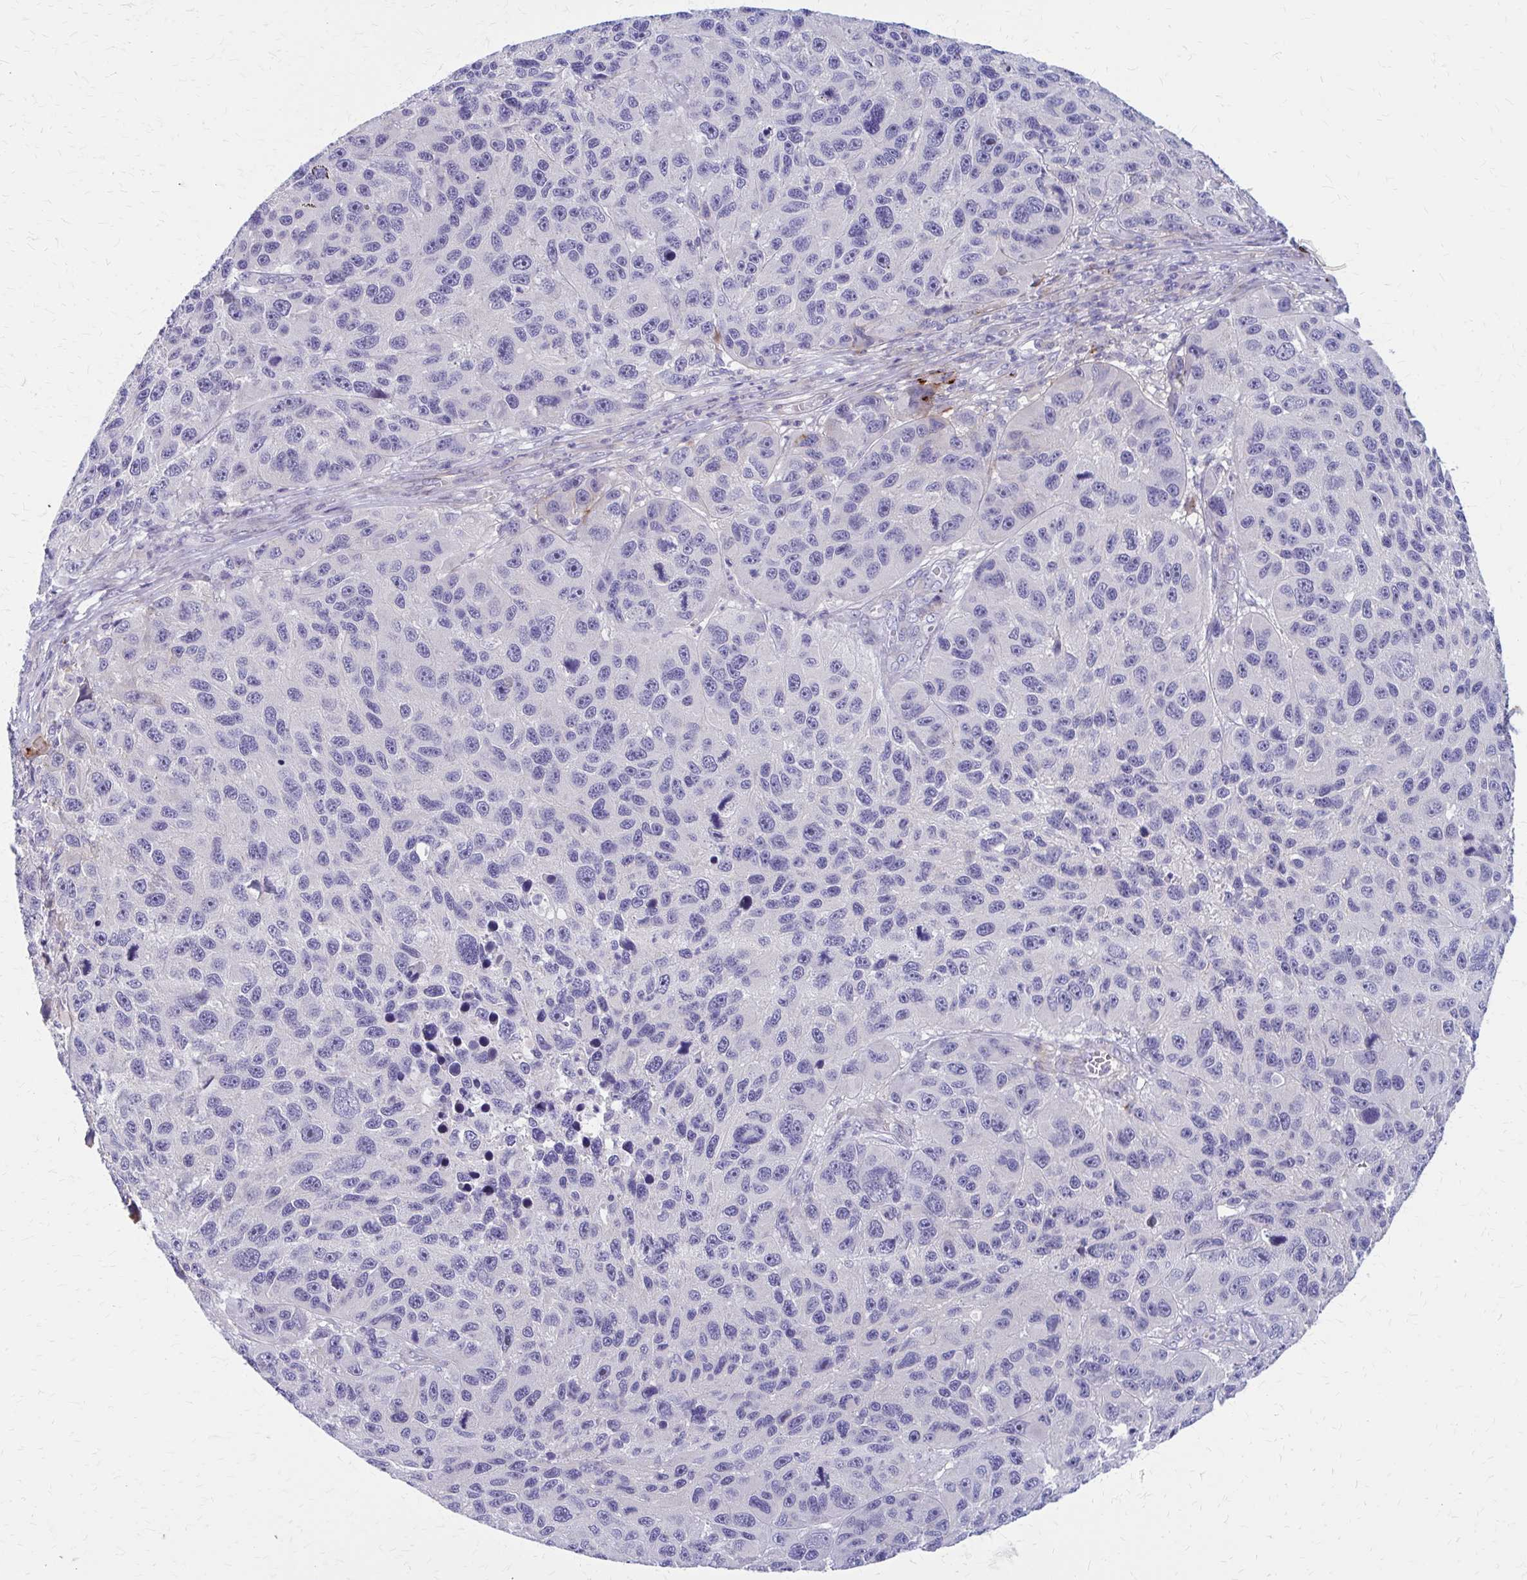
{"staining": {"intensity": "negative", "quantity": "none", "location": "none"}, "tissue": "melanoma", "cell_type": "Tumor cells", "image_type": "cancer", "snomed": [{"axis": "morphology", "description": "Malignant melanoma, NOS"}, {"axis": "topography", "description": "Skin"}], "caption": "DAB immunohistochemical staining of human melanoma shows no significant positivity in tumor cells.", "gene": "GLYATL2", "patient": {"sex": "male", "age": 53}}